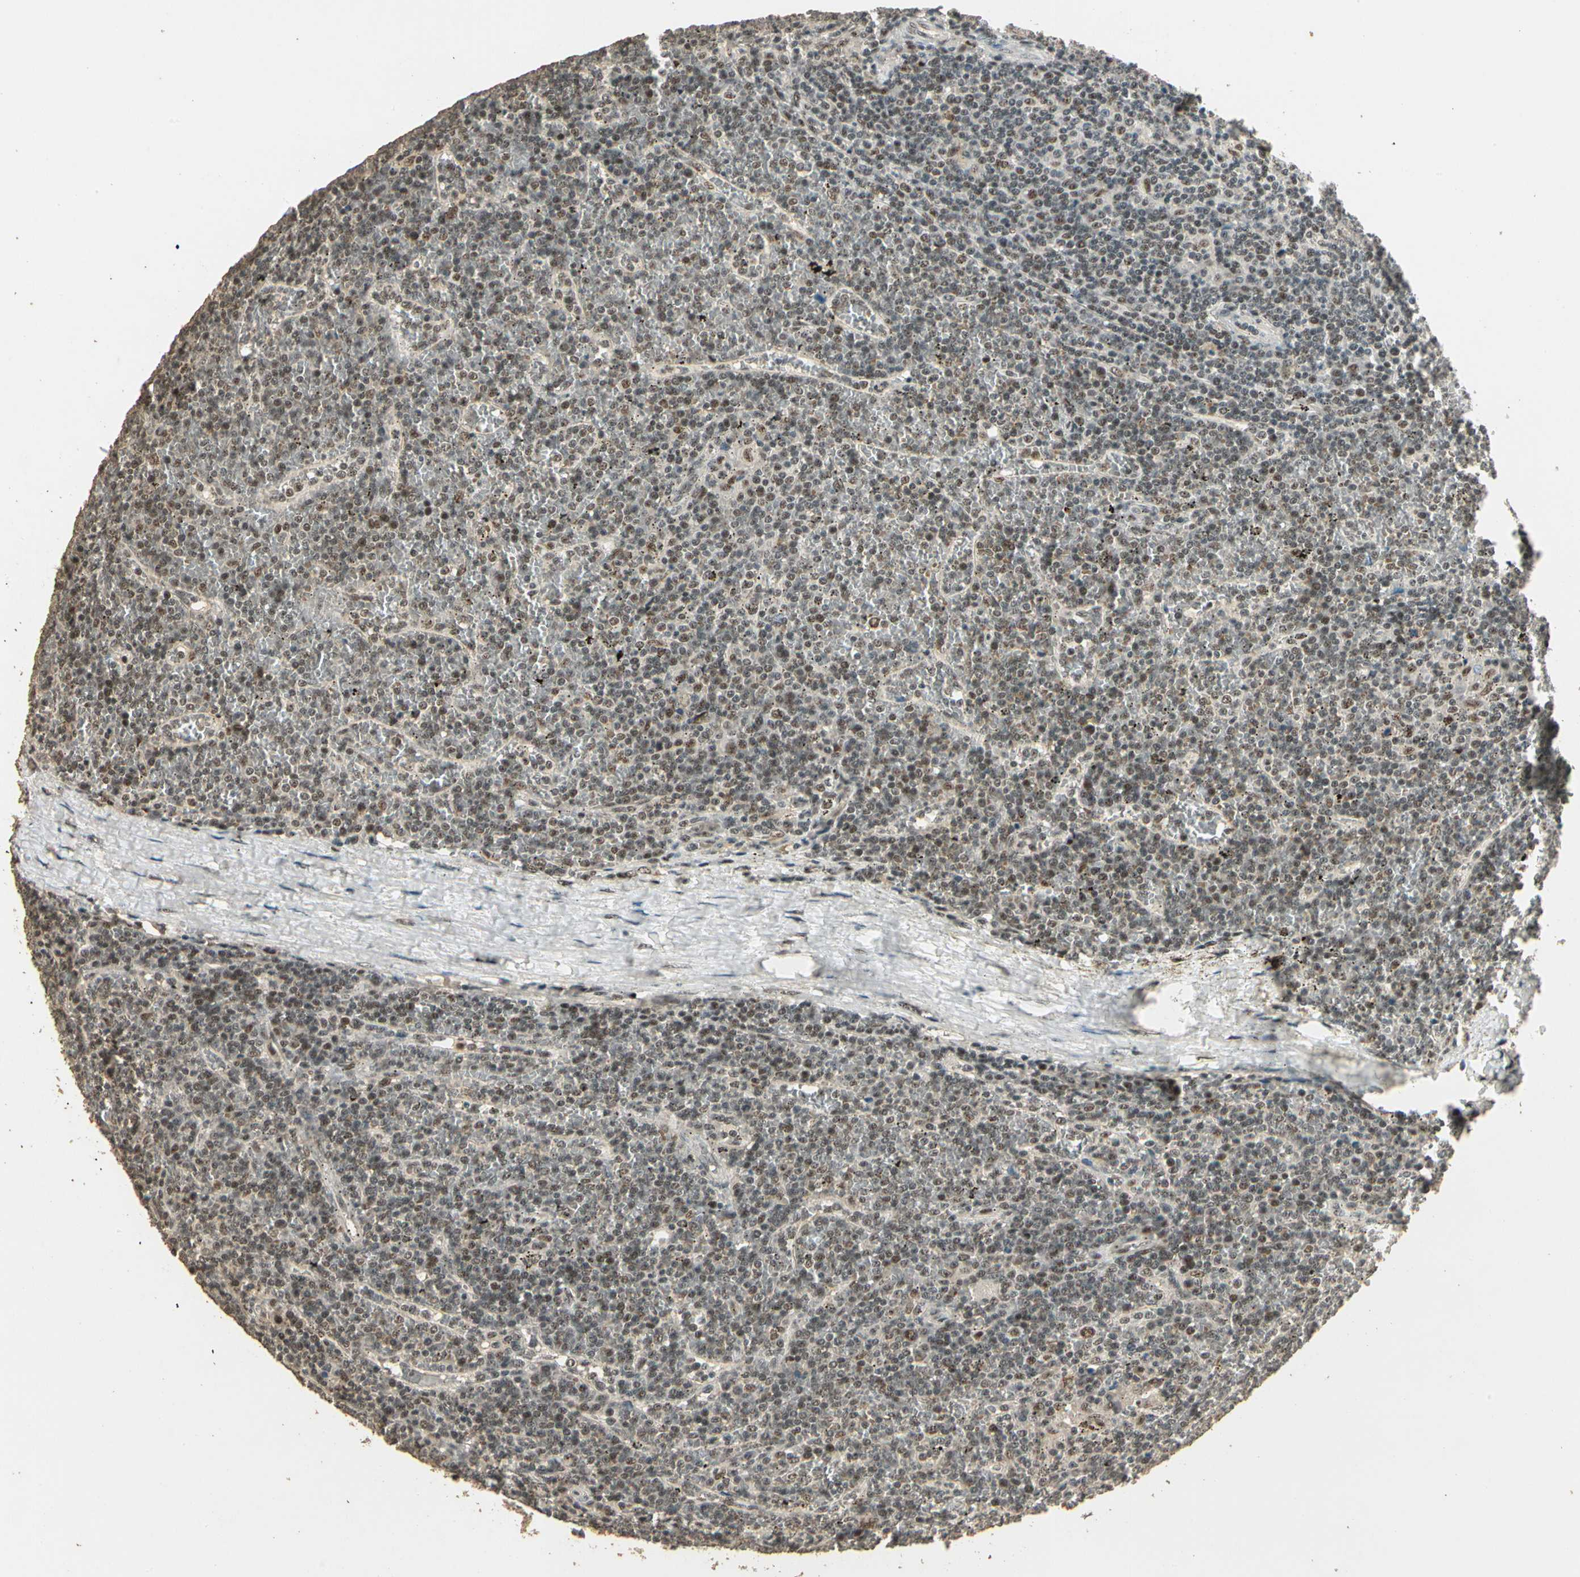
{"staining": {"intensity": "moderate", "quantity": ">75%", "location": "nuclear"}, "tissue": "lymphoma", "cell_type": "Tumor cells", "image_type": "cancer", "snomed": [{"axis": "morphology", "description": "Malignant lymphoma, non-Hodgkin's type, Low grade"}, {"axis": "topography", "description": "Spleen"}], "caption": "The immunohistochemical stain shows moderate nuclear staining in tumor cells of malignant lymphoma, non-Hodgkin's type (low-grade) tissue. (IHC, brightfield microscopy, high magnification).", "gene": "RBM25", "patient": {"sex": "female", "age": 19}}